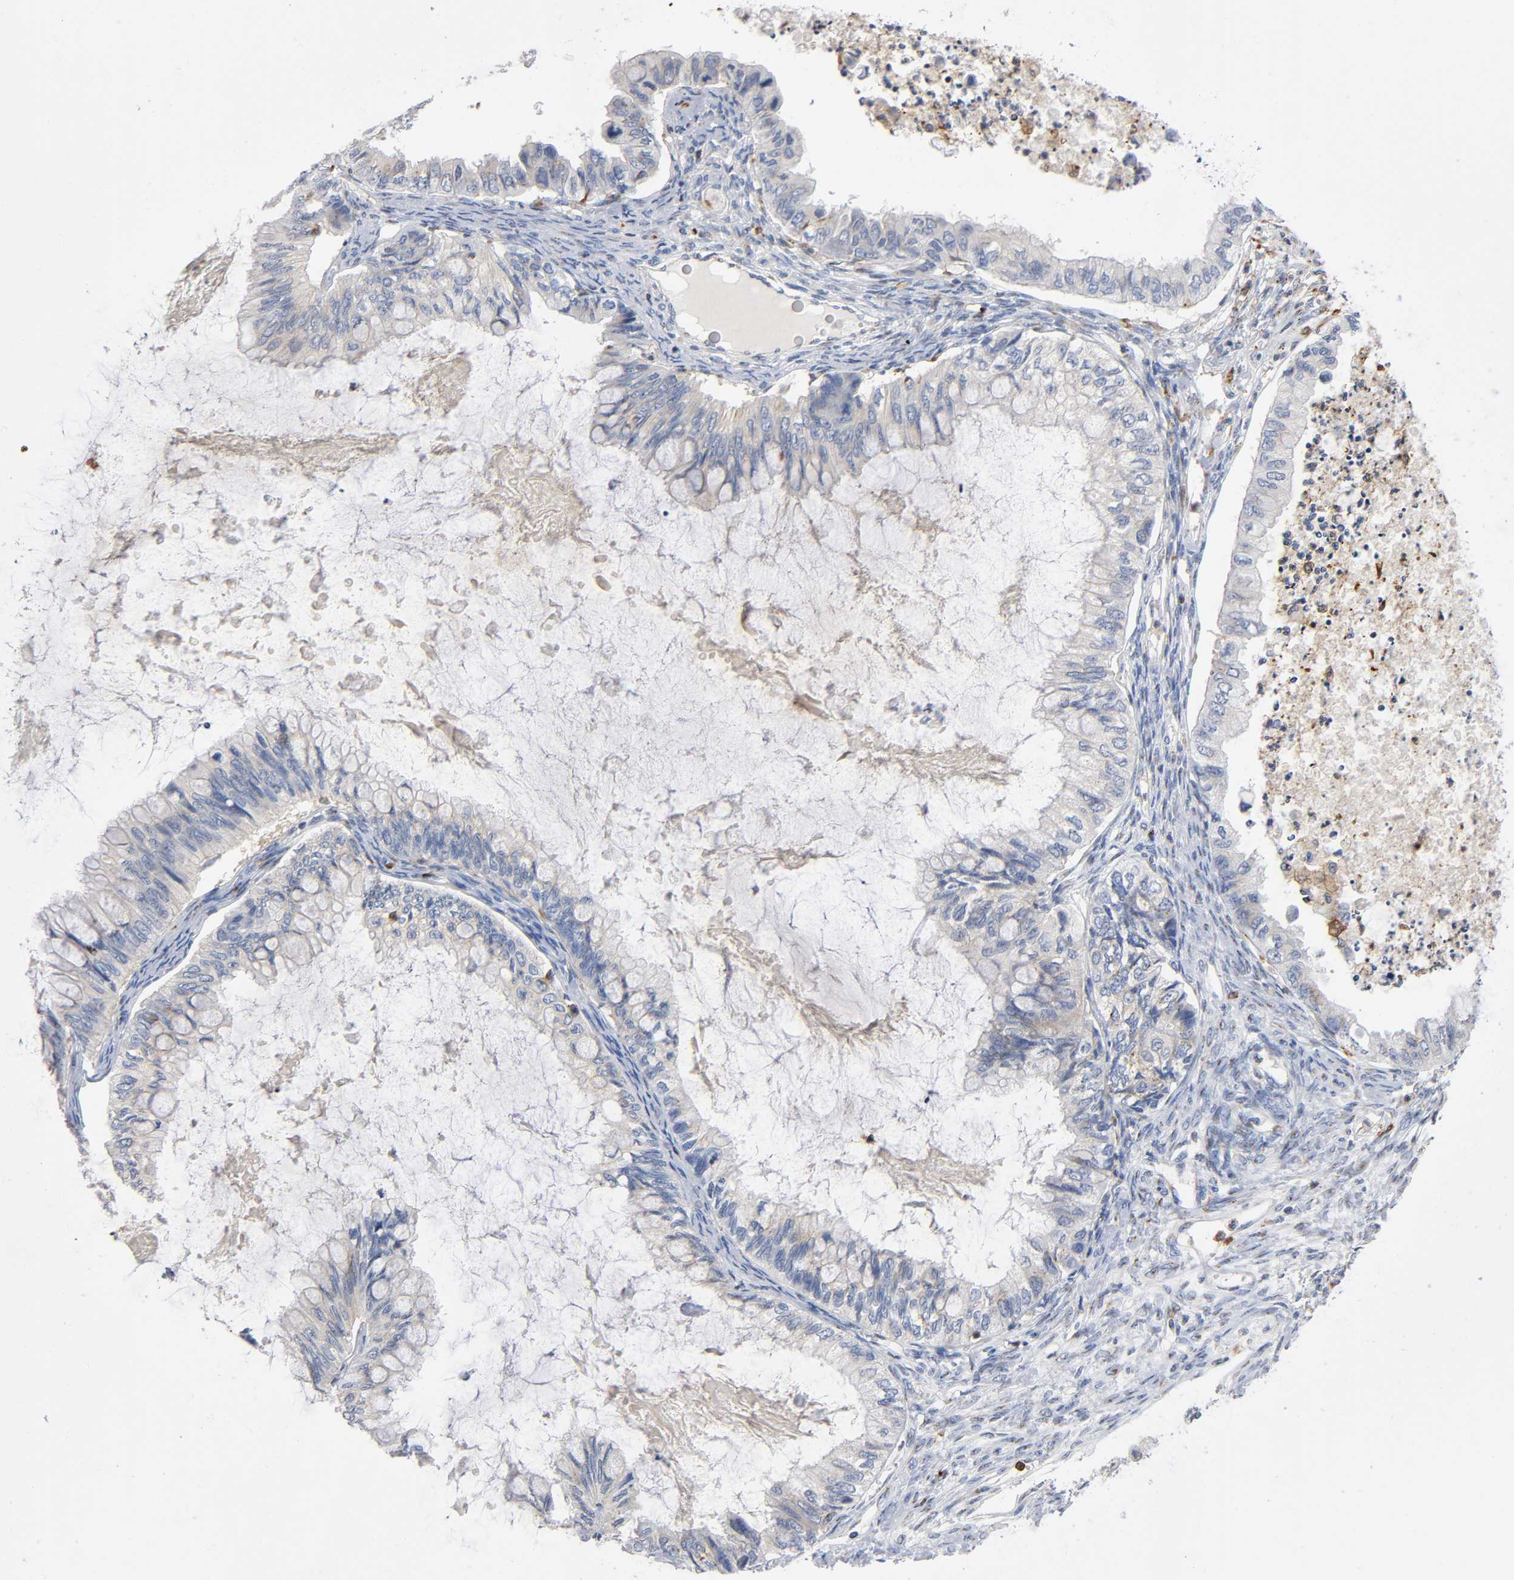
{"staining": {"intensity": "weak", "quantity": "25%-75%", "location": "cytoplasmic/membranous"}, "tissue": "ovarian cancer", "cell_type": "Tumor cells", "image_type": "cancer", "snomed": [{"axis": "morphology", "description": "Cystadenocarcinoma, mucinous, NOS"}, {"axis": "topography", "description": "Ovary"}], "caption": "Immunohistochemical staining of human ovarian mucinous cystadenocarcinoma exhibits weak cytoplasmic/membranous protein expression in about 25%-75% of tumor cells.", "gene": "CAPN10", "patient": {"sex": "female", "age": 80}}